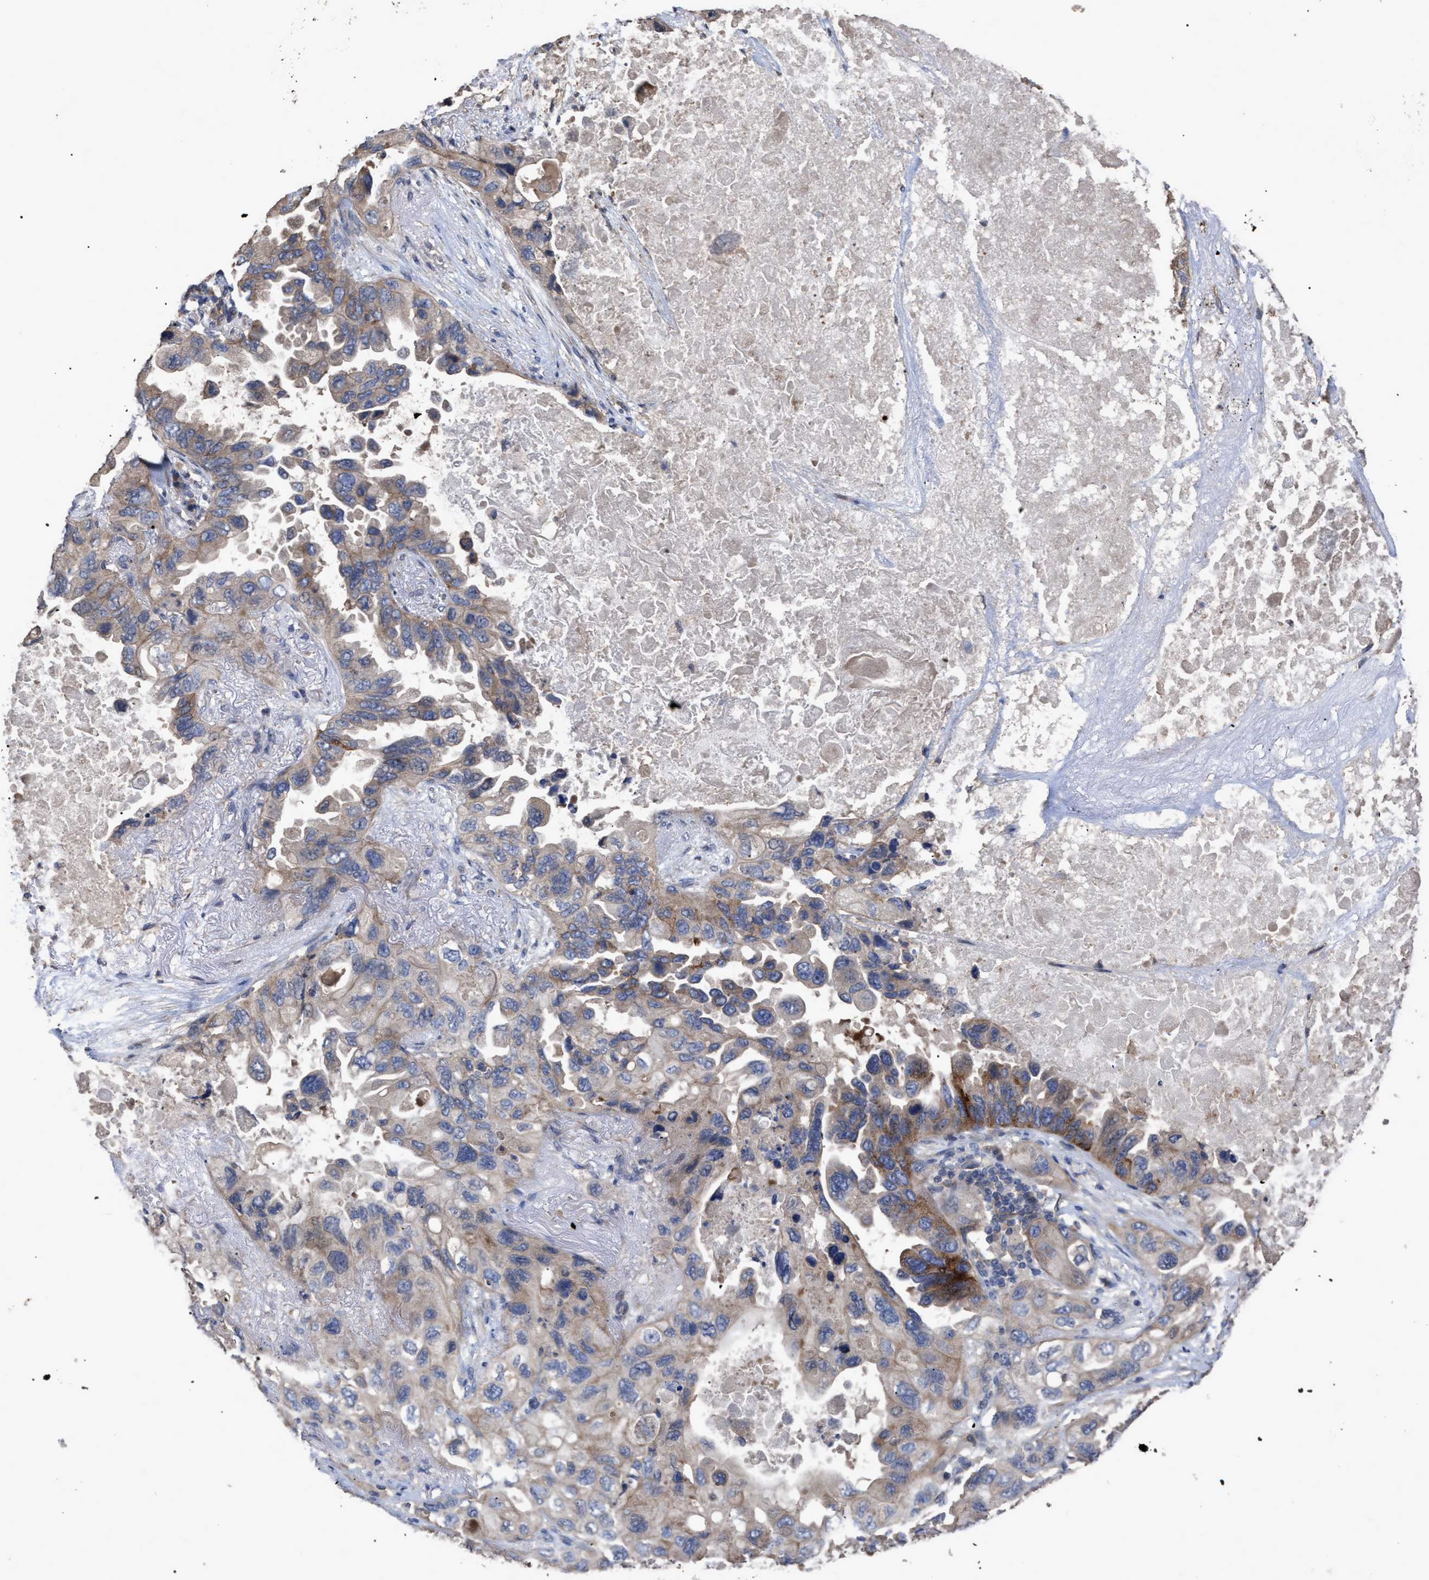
{"staining": {"intensity": "moderate", "quantity": "<25%", "location": "cytoplasmic/membranous"}, "tissue": "lung cancer", "cell_type": "Tumor cells", "image_type": "cancer", "snomed": [{"axis": "morphology", "description": "Squamous cell carcinoma, NOS"}, {"axis": "topography", "description": "Lung"}], "caption": "Moderate cytoplasmic/membranous protein positivity is appreciated in about <25% of tumor cells in lung squamous cell carcinoma. (Brightfield microscopy of DAB IHC at high magnification).", "gene": "BTN2A1", "patient": {"sex": "female", "age": 73}}